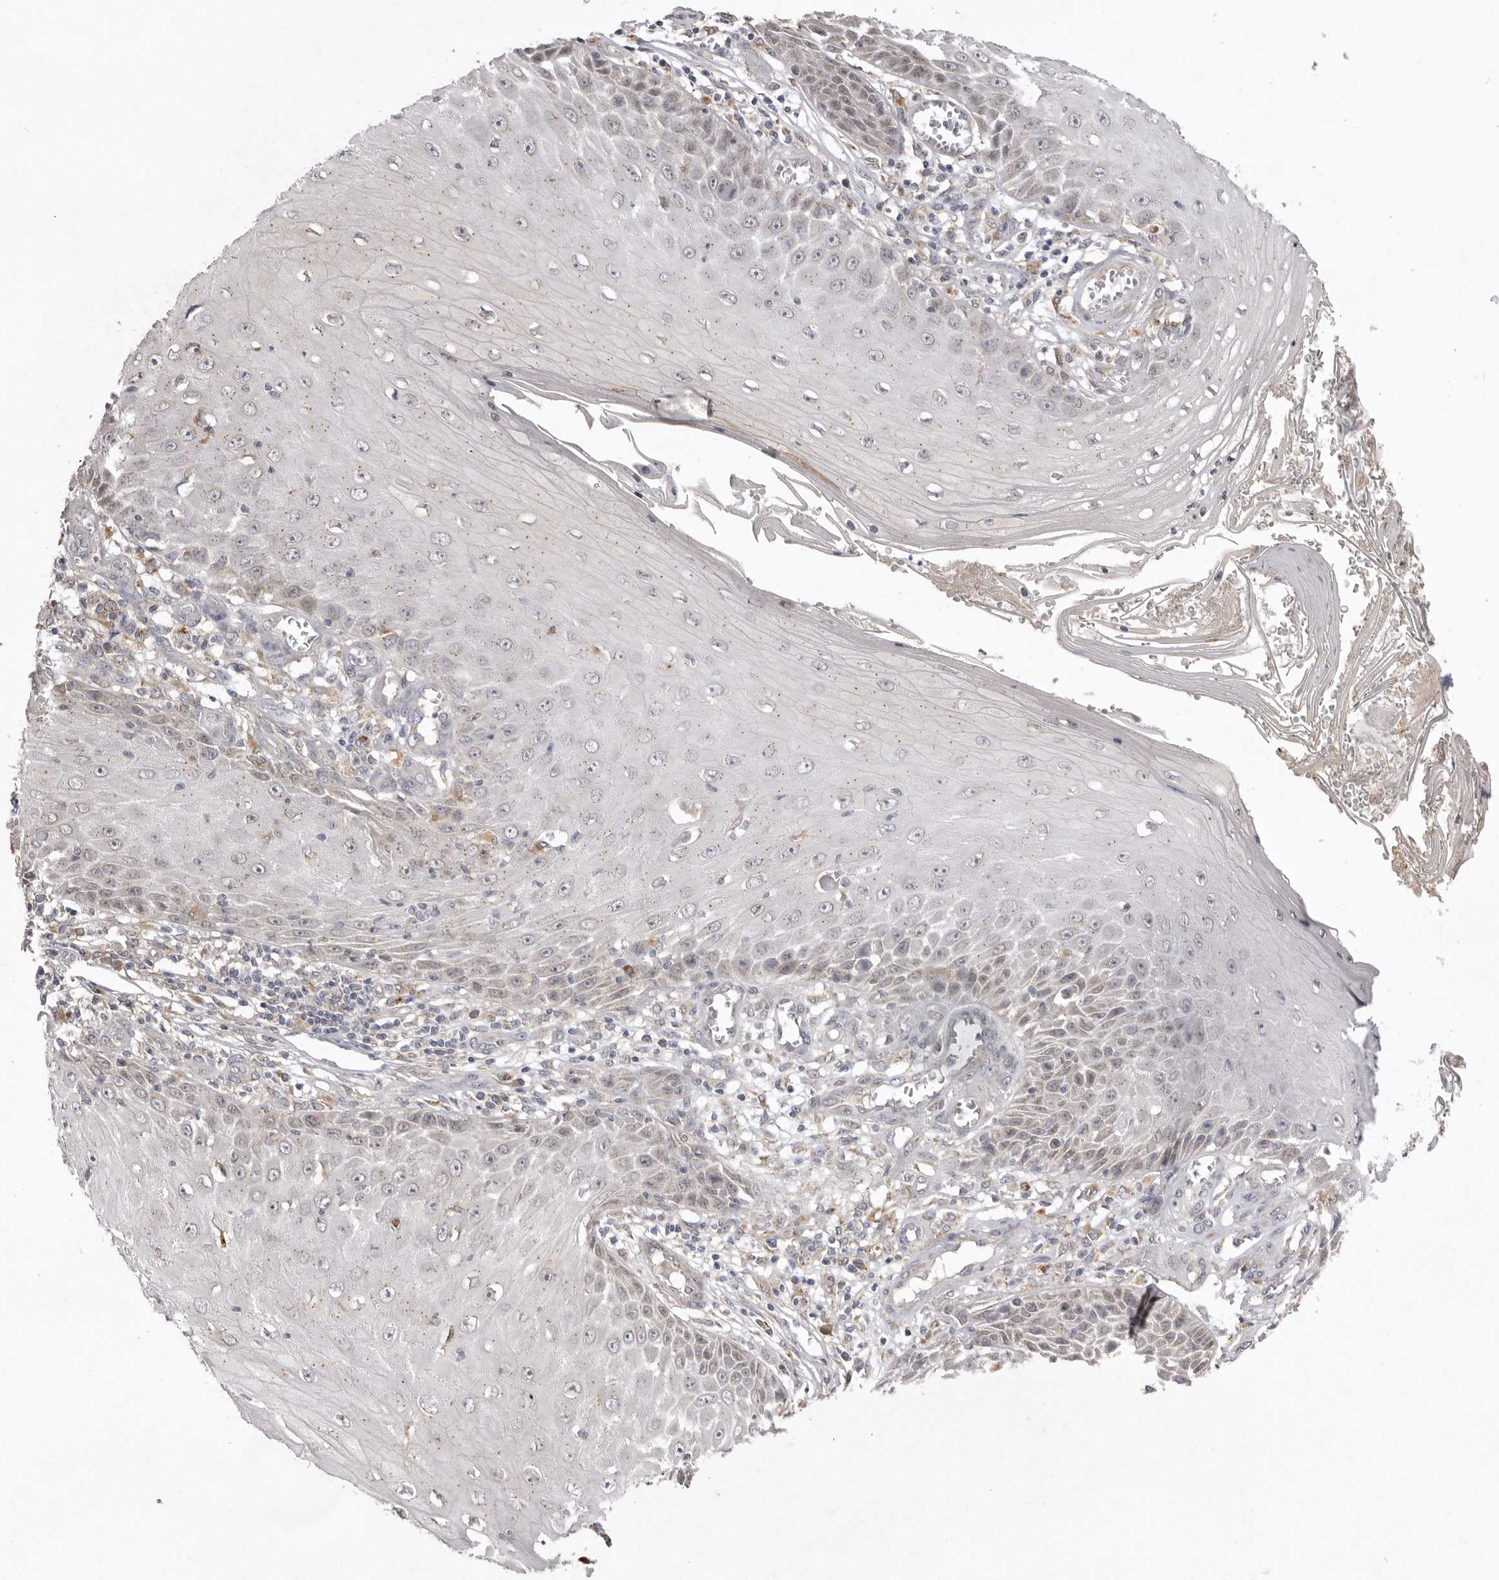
{"staining": {"intensity": "negative", "quantity": "none", "location": "none"}, "tissue": "skin cancer", "cell_type": "Tumor cells", "image_type": "cancer", "snomed": [{"axis": "morphology", "description": "Squamous cell carcinoma, NOS"}, {"axis": "topography", "description": "Skin"}], "caption": "This photomicrograph is of squamous cell carcinoma (skin) stained with immunohistochemistry (IHC) to label a protein in brown with the nuclei are counter-stained blue. There is no expression in tumor cells.", "gene": "TLR3", "patient": {"sex": "female", "age": 73}}